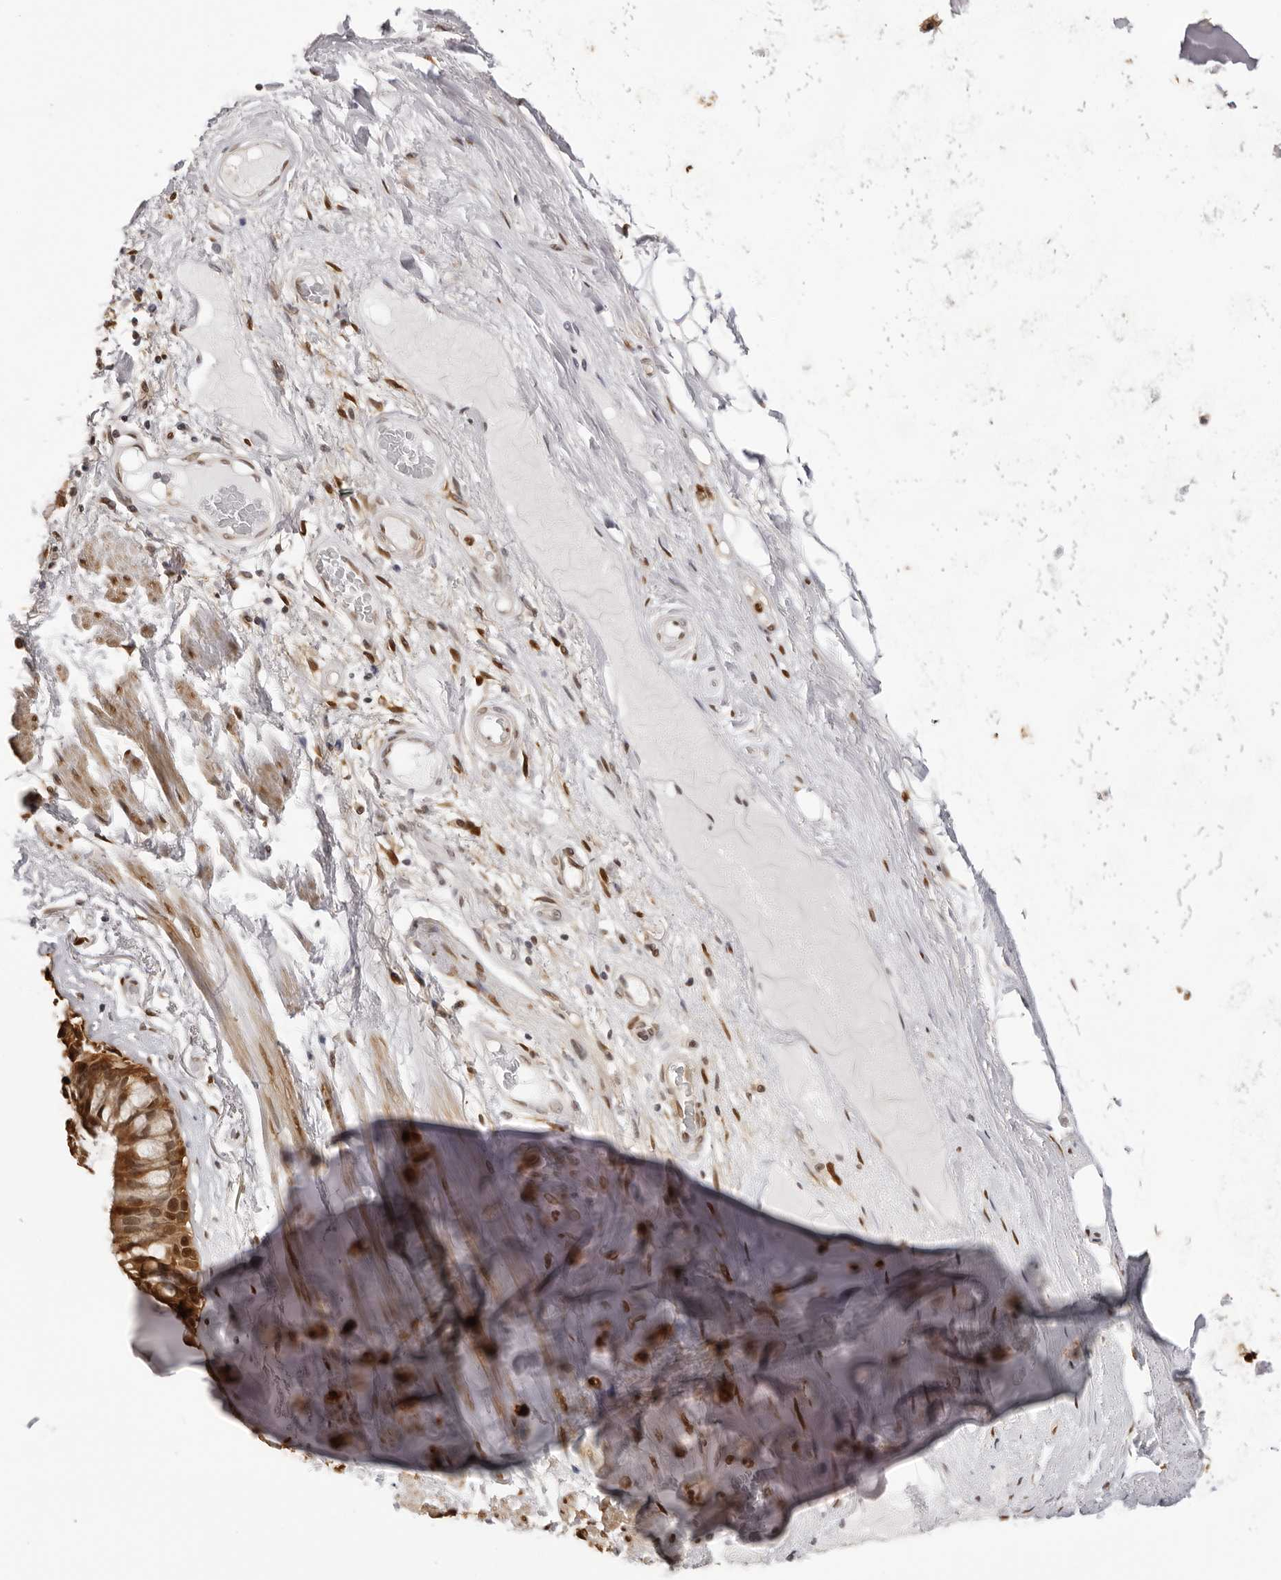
{"staining": {"intensity": "negative", "quantity": "none", "location": "none"}, "tissue": "adipose tissue", "cell_type": "Adipocytes", "image_type": "normal", "snomed": [{"axis": "morphology", "description": "Normal tissue, NOS"}, {"axis": "topography", "description": "Bronchus"}], "caption": "There is no significant positivity in adipocytes of adipose tissue. (DAB (3,3'-diaminobenzidine) immunohistochemistry with hematoxylin counter stain).", "gene": "HSPA4", "patient": {"sex": "male", "age": 66}}